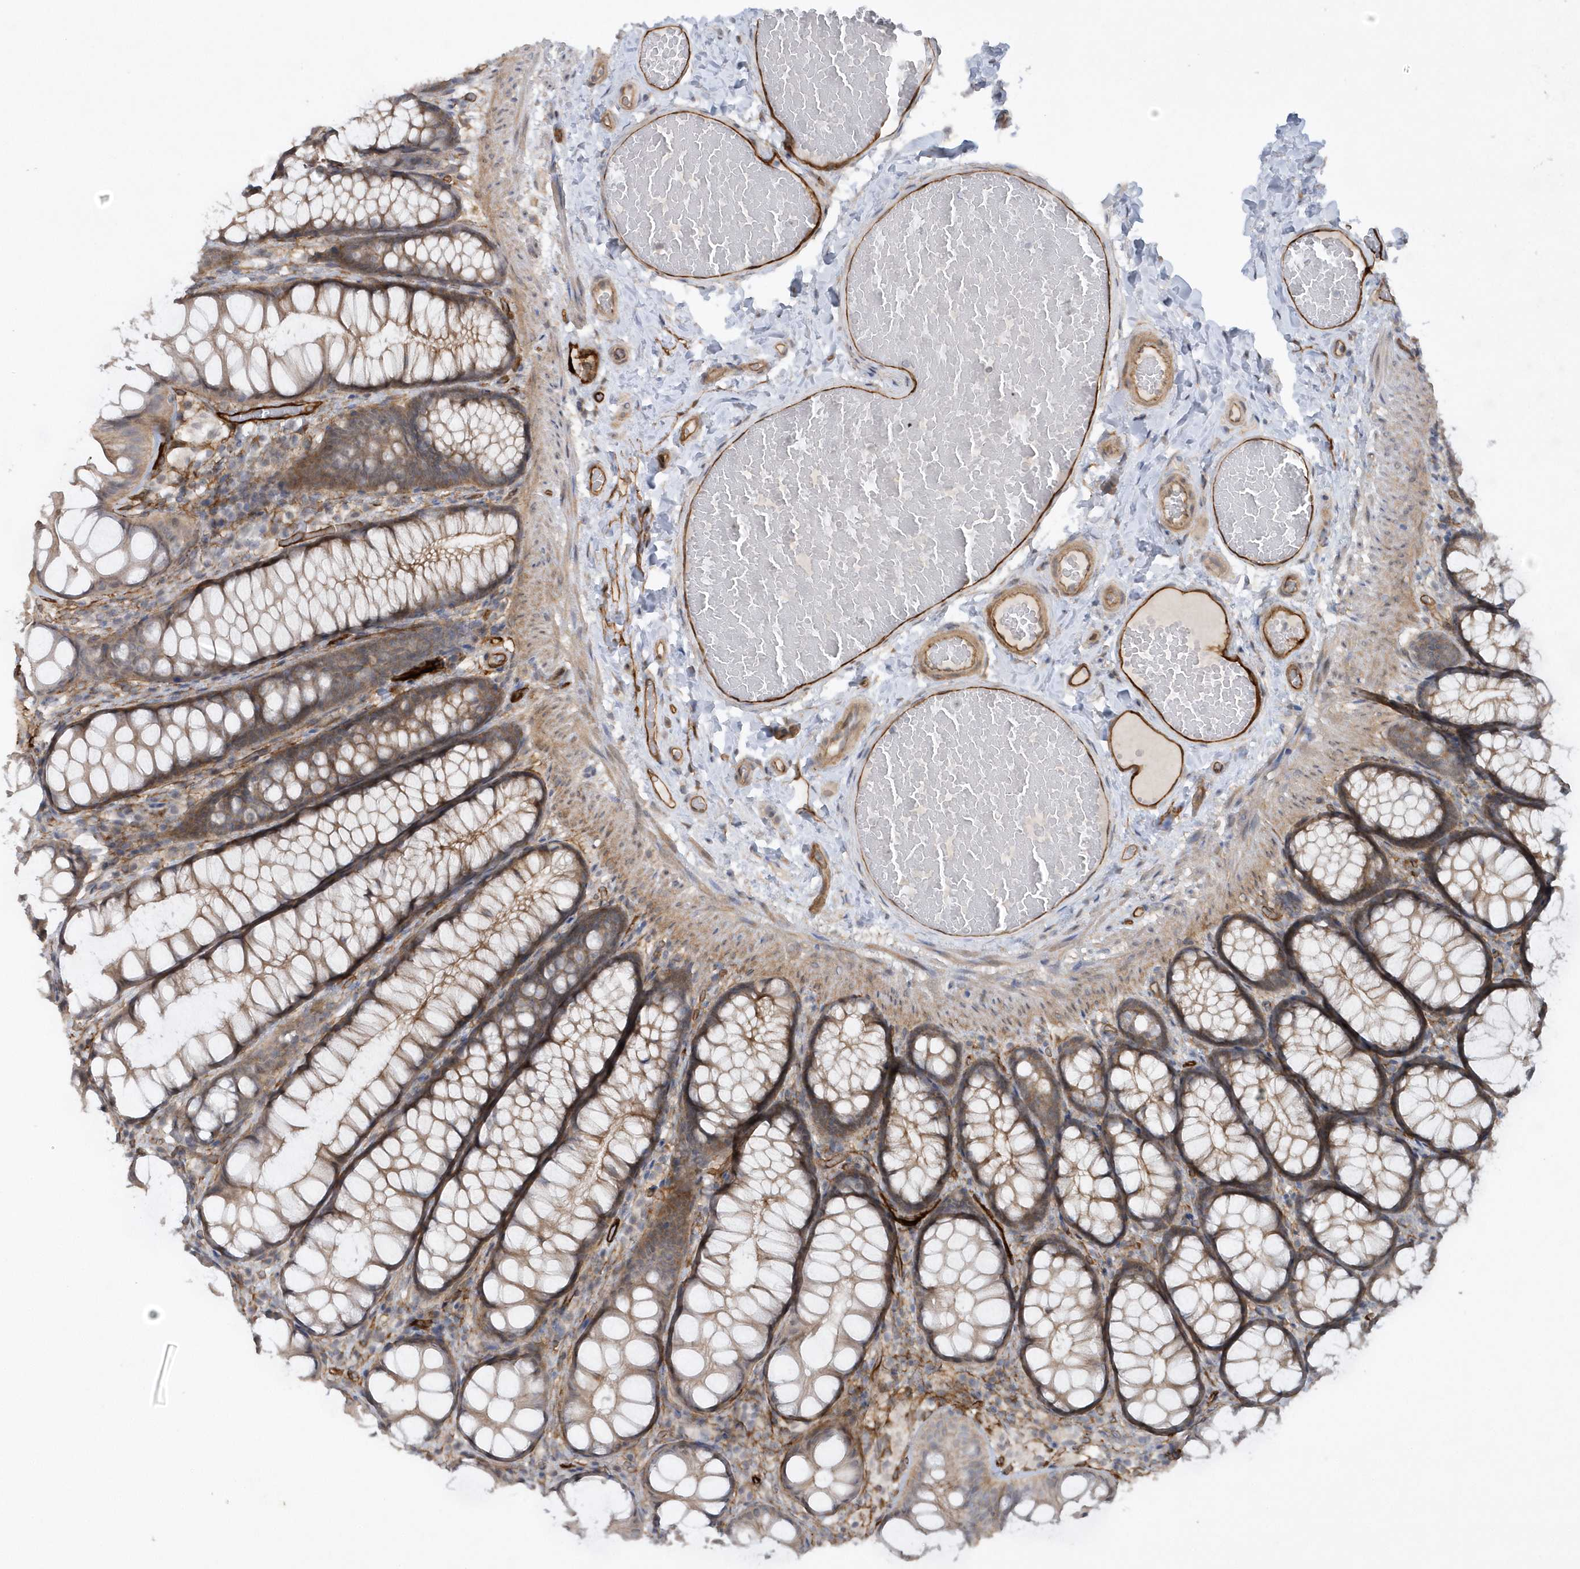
{"staining": {"intensity": "strong", "quantity": ">75%", "location": "cytoplasmic/membranous"}, "tissue": "colon", "cell_type": "Endothelial cells", "image_type": "normal", "snomed": [{"axis": "morphology", "description": "Normal tissue, NOS"}, {"axis": "topography", "description": "Colon"}], "caption": "A brown stain highlights strong cytoplasmic/membranous expression of a protein in endothelial cells of benign colon. (IHC, brightfield microscopy, high magnification).", "gene": "RAI14", "patient": {"sex": "male", "age": 47}}